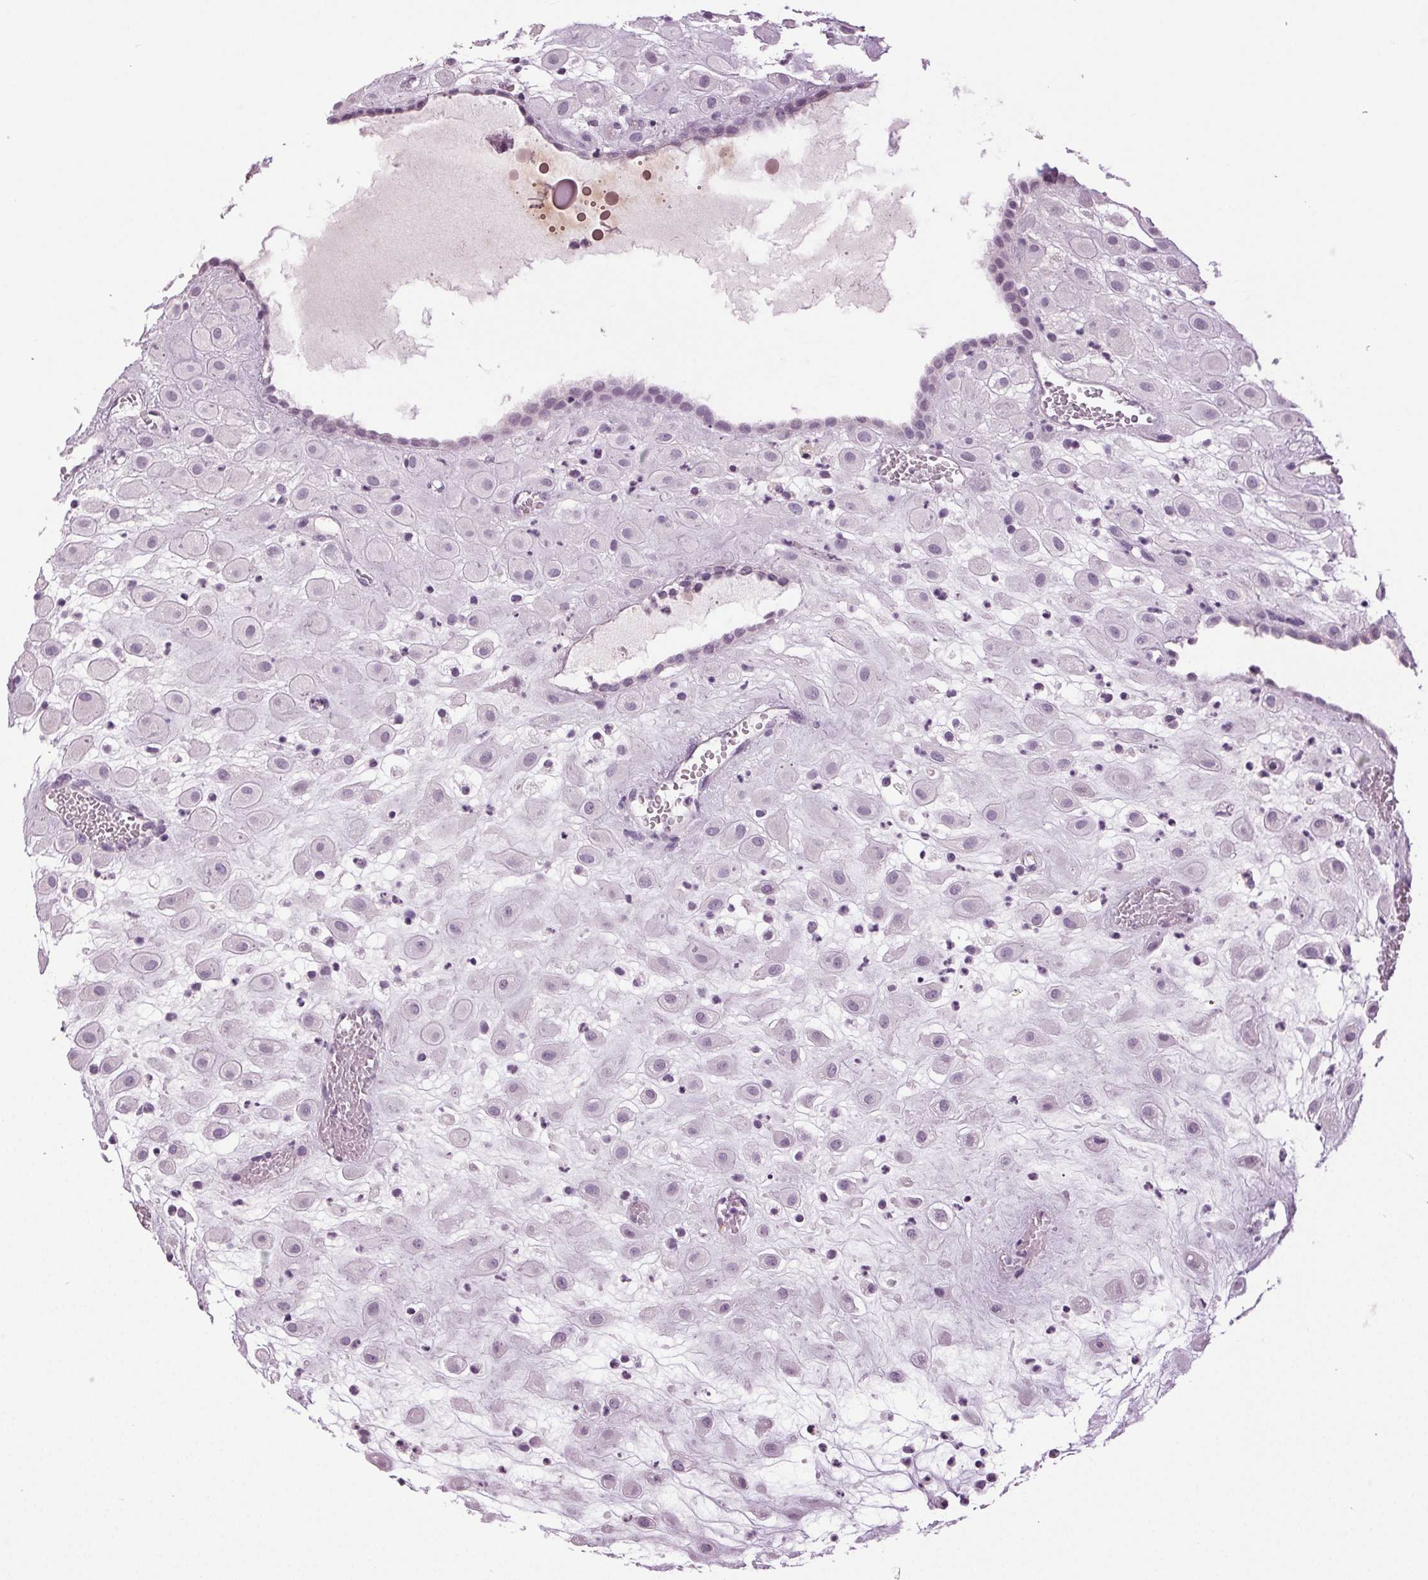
{"staining": {"intensity": "negative", "quantity": "none", "location": "none"}, "tissue": "placenta", "cell_type": "Decidual cells", "image_type": "normal", "snomed": [{"axis": "morphology", "description": "Normal tissue, NOS"}, {"axis": "topography", "description": "Placenta"}], "caption": "Immunohistochemical staining of unremarkable human placenta displays no significant expression in decidual cells. (DAB (3,3'-diaminobenzidine) IHC, high magnification).", "gene": "DNAH12", "patient": {"sex": "female", "age": 24}}